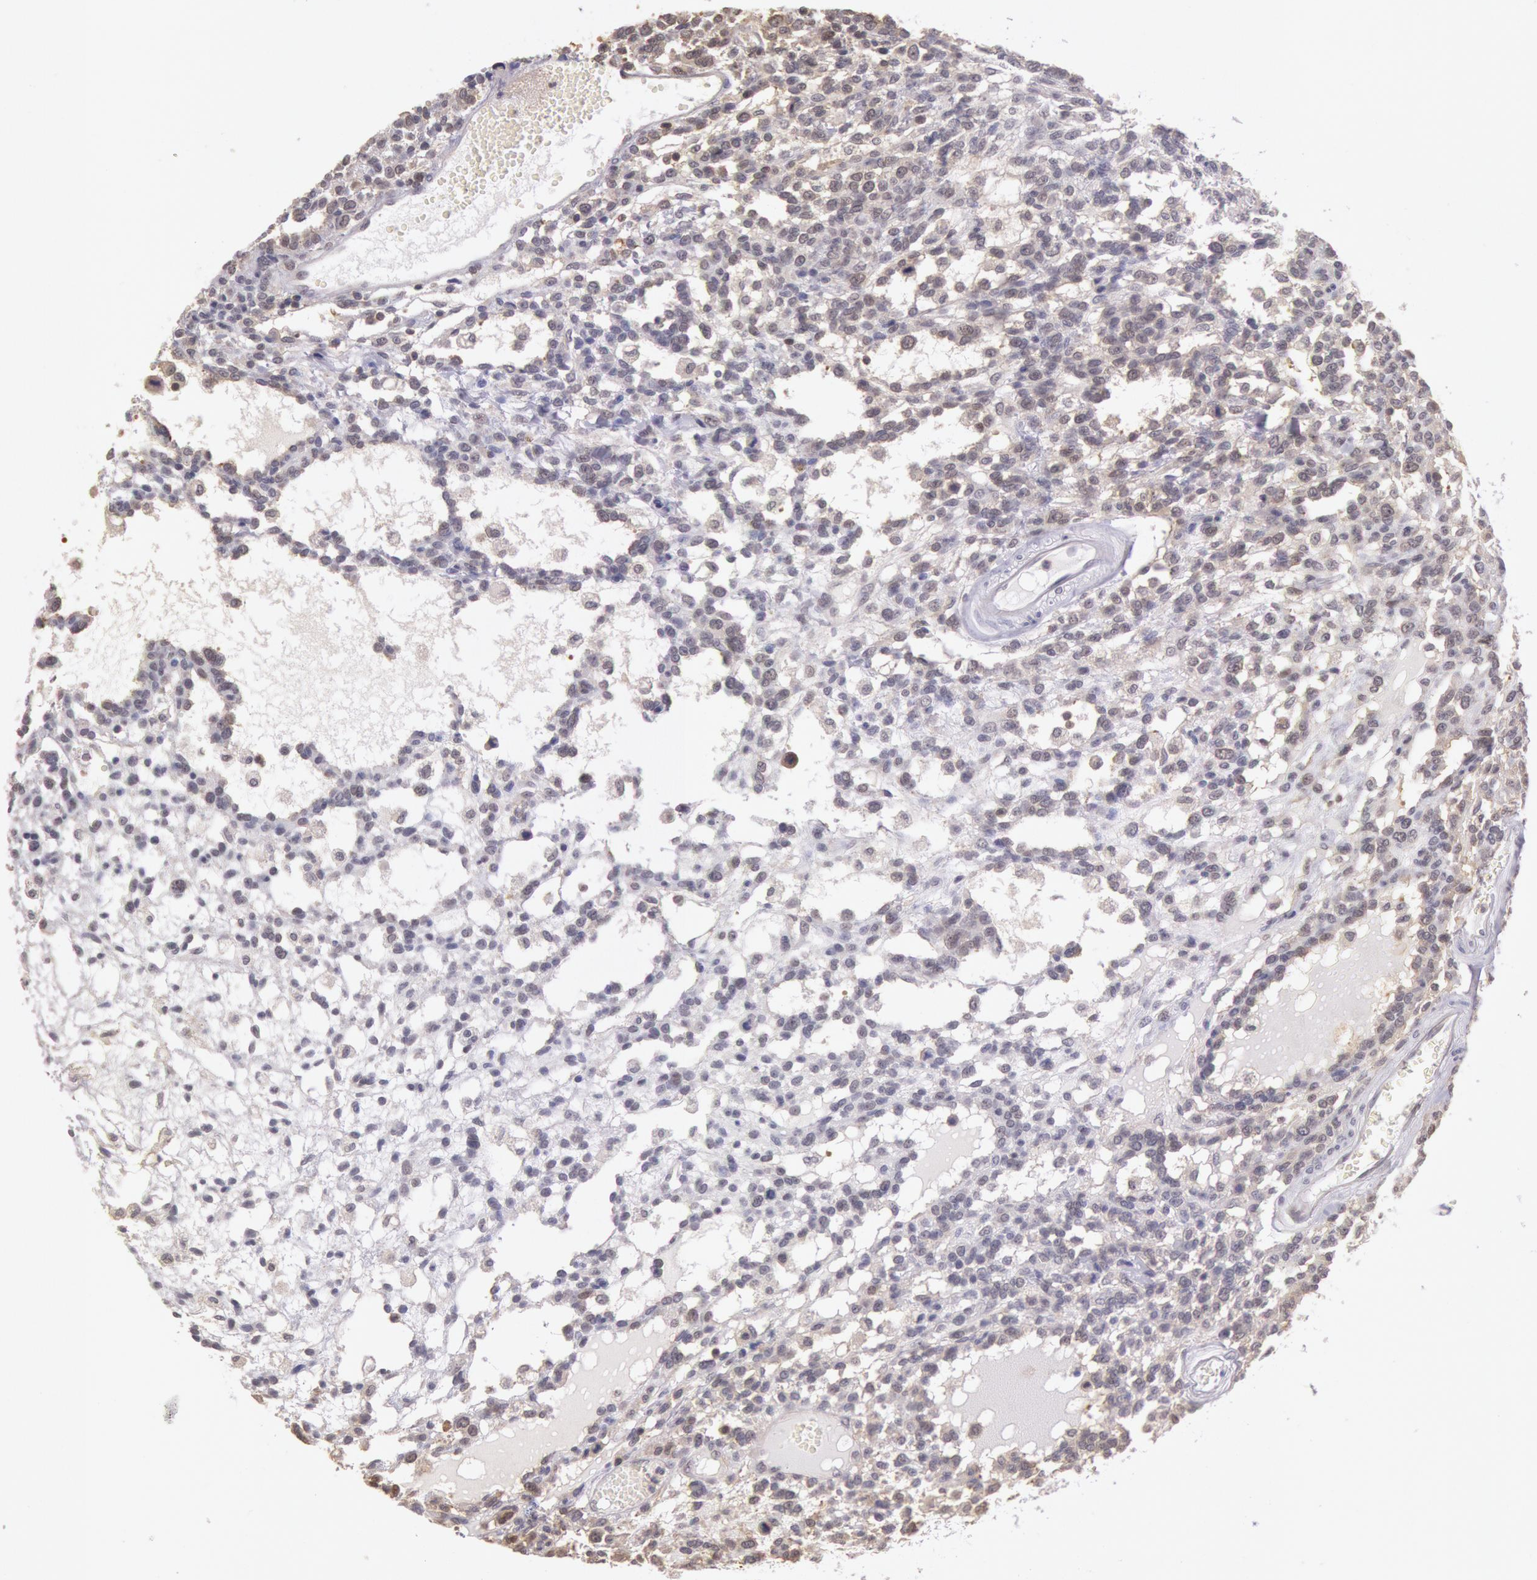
{"staining": {"intensity": "negative", "quantity": "none", "location": "none"}, "tissue": "glioma", "cell_type": "Tumor cells", "image_type": "cancer", "snomed": [{"axis": "morphology", "description": "Glioma, malignant, High grade"}, {"axis": "topography", "description": "Brain"}], "caption": "High power microscopy micrograph of an immunohistochemistry histopathology image of glioma, revealing no significant staining in tumor cells.", "gene": "HIF1A", "patient": {"sex": "male", "age": 66}}